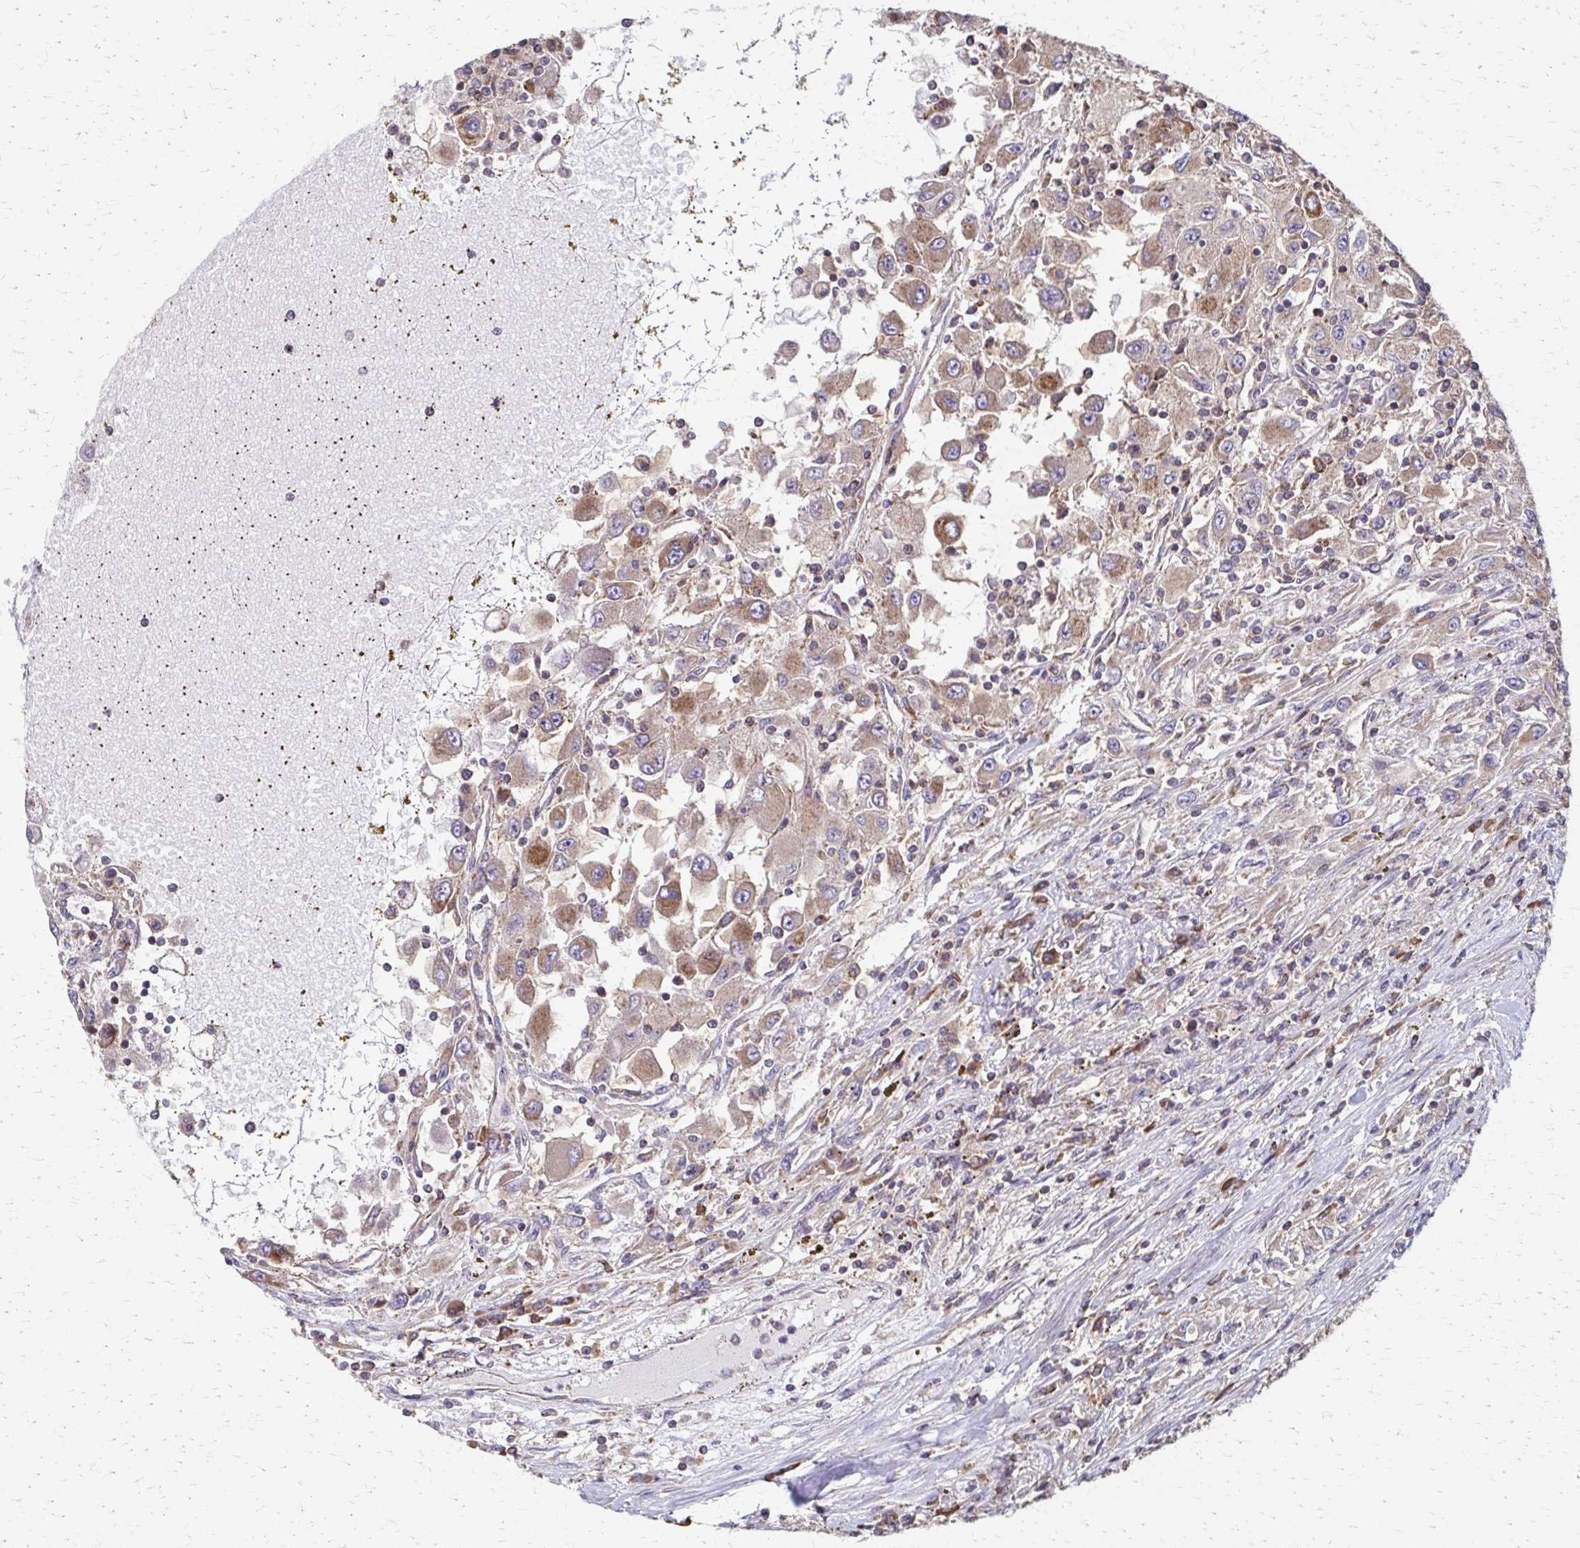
{"staining": {"intensity": "moderate", "quantity": "<25%", "location": "cytoplasmic/membranous"}, "tissue": "renal cancer", "cell_type": "Tumor cells", "image_type": "cancer", "snomed": [{"axis": "morphology", "description": "Adenocarcinoma, NOS"}, {"axis": "topography", "description": "Kidney"}], "caption": "Human renal cancer (adenocarcinoma) stained with a brown dye demonstrates moderate cytoplasmic/membranous positive staining in approximately <25% of tumor cells.", "gene": "EEF2", "patient": {"sex": "female", "age": 67}}